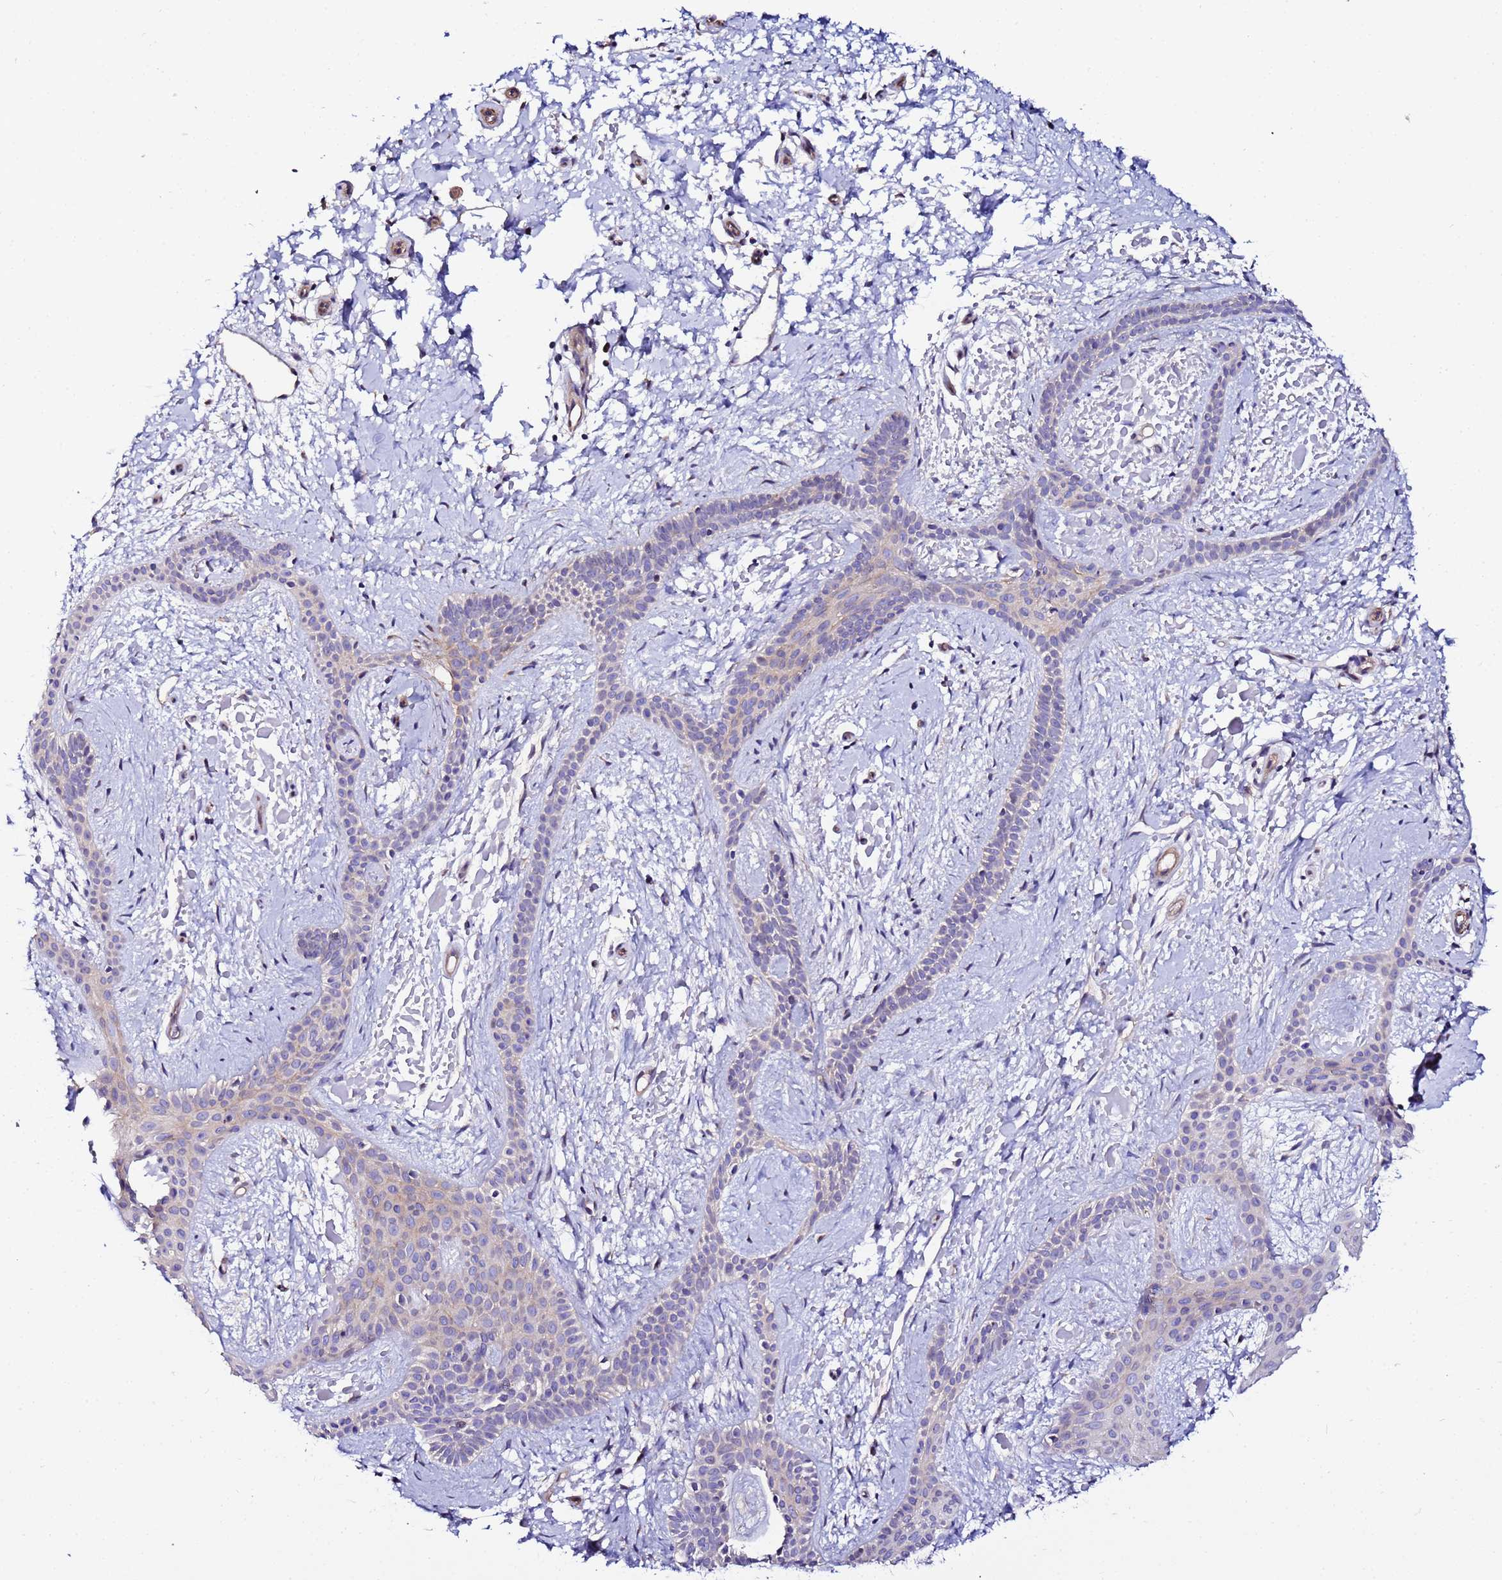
{"staining": {"intensity": "weak", "quantity": "<25%", "location": "cytoplasmic/membranous"}, "tissue": "skin cancer", "cell_type": "Tumor cells", "image_type": "cancer", "snomed": [{"axis": "morphology", "description": "Basal cell carcinoma"}, {"axis": "topography", "description": "Skin"}], "caption": "An IHC photomicrograph of skin basal cell carcinoma is shown. There is no staining in tumor cells of skin basal cell carcinoma.", "gene": "JRKL", "patient": {"sex": "male", "age": 78}}